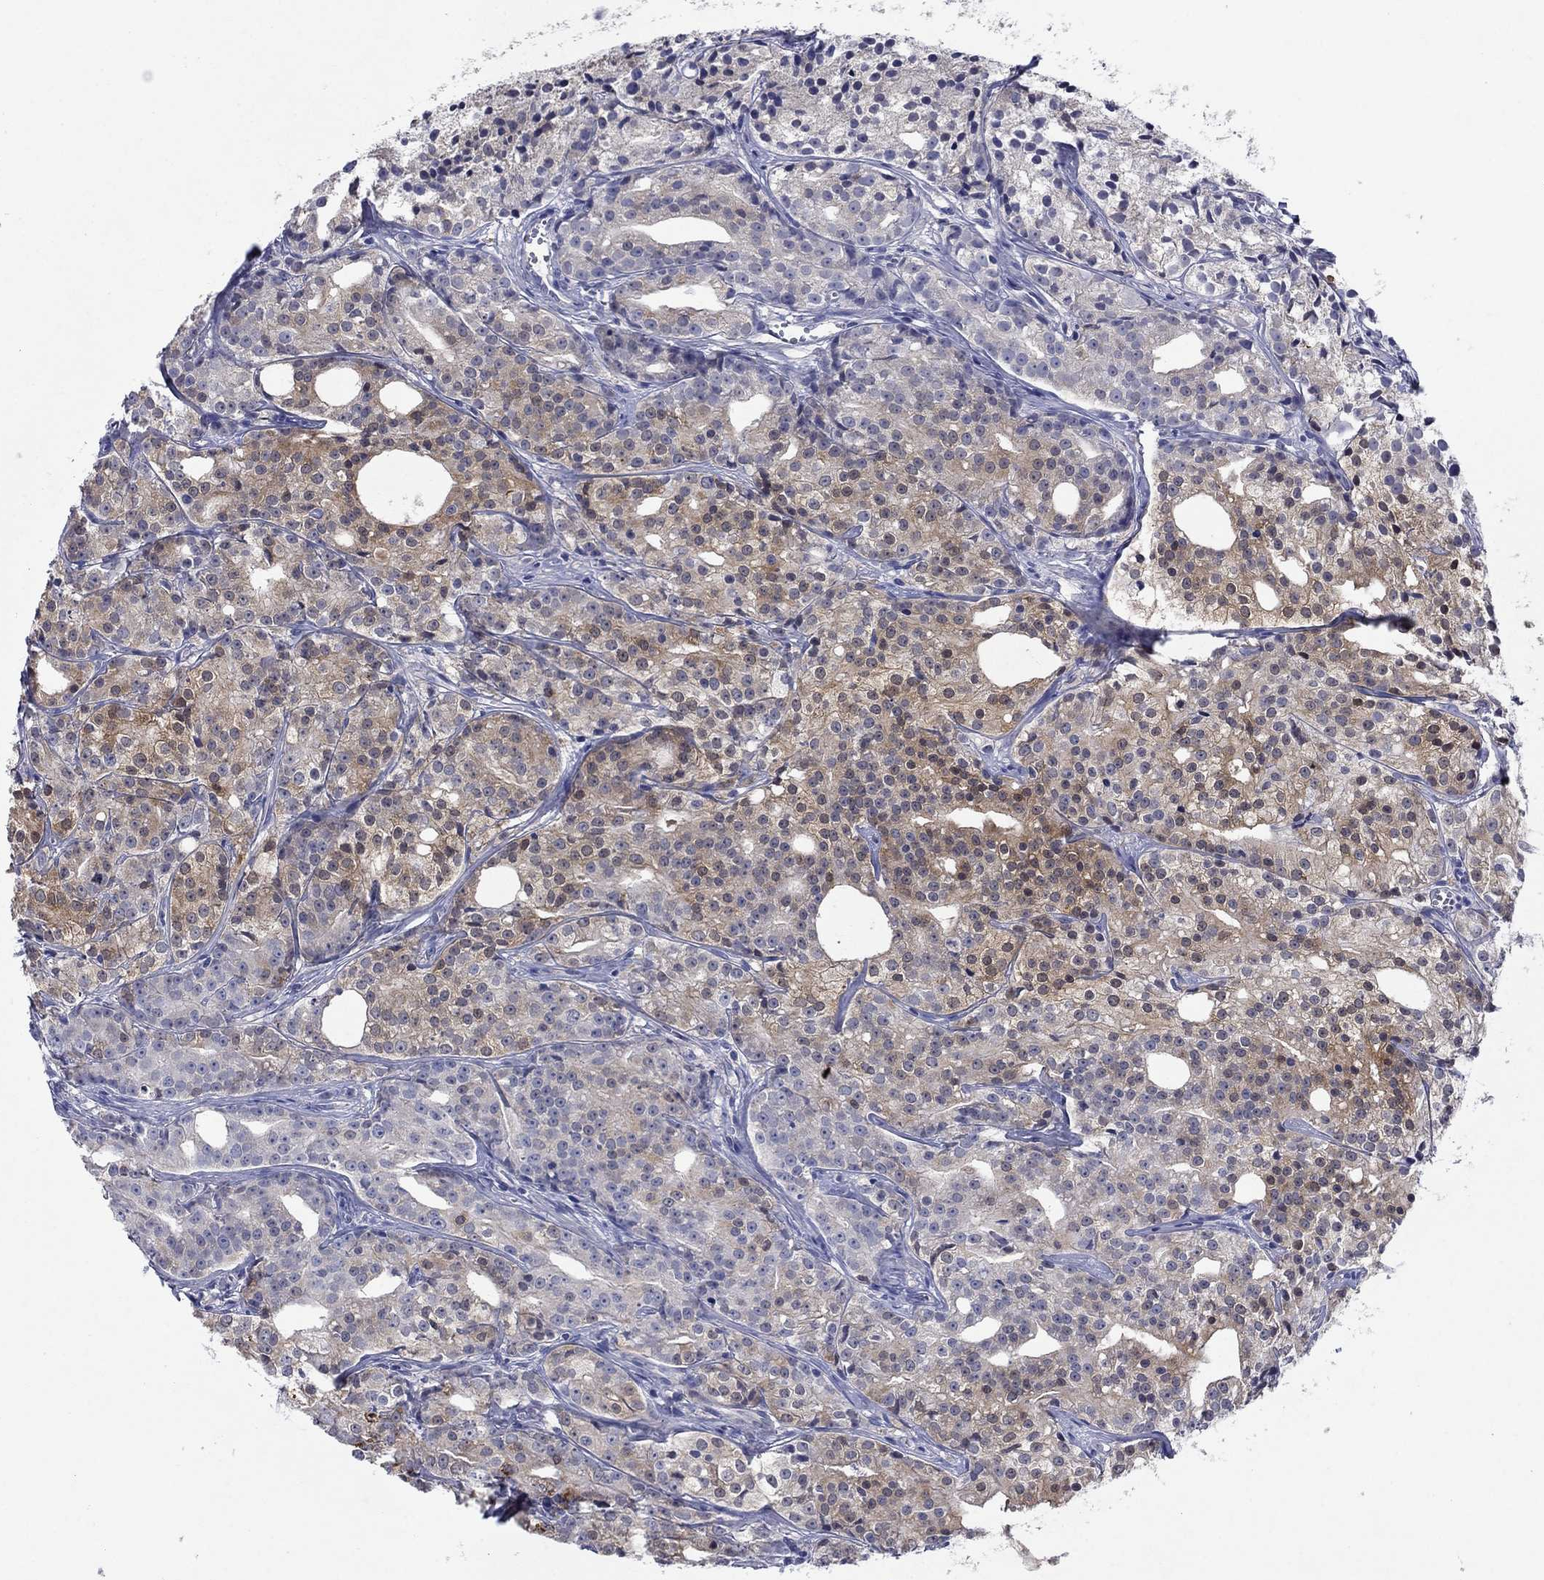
{"staining": {"intensity": "moderate", "quantity": "25%-75%", "location": "cytoplasmic/membranous"}, "tissue": "prostate cancer", "cell_type": "Tumor cells", "image_type": "cancer", "snomed": [{"axis": "morphology", "description": "Adenocarcinoma, Medium grade"}, {"axis": "topography", "description": "Prostate"}], "caption": "Protein staining of medium-grade adenocarcinoma (prostate) tissue shows moderate cytoplasmic/membranous expression in about 25%-75% of tumor cells. (IHC, brightfield microscopy, high magnification).", "gene": "SULT2B1", "patient": {"sex": "male", "age": 74}}